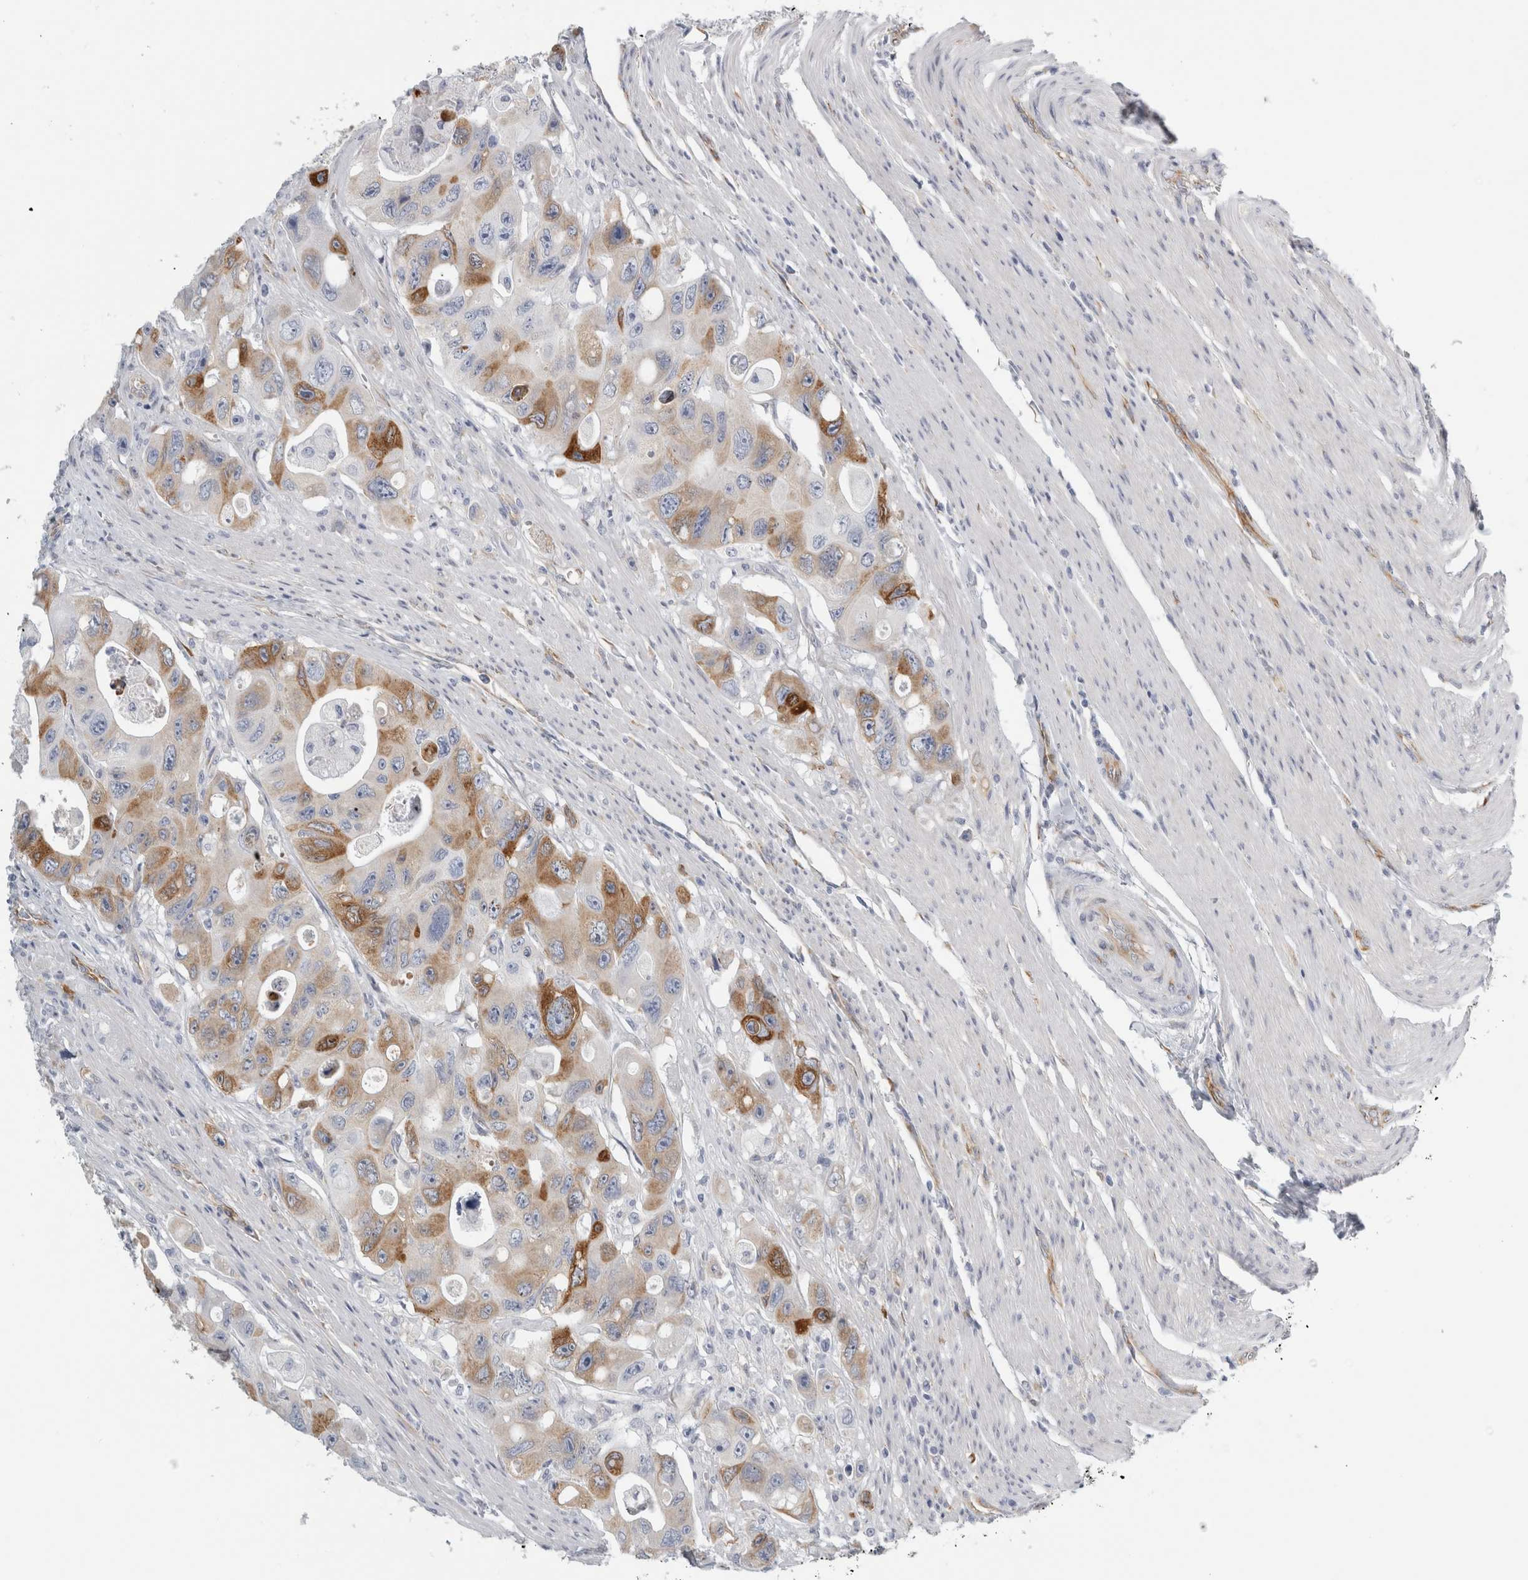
{"staining": {"intensity": "moderate", "quantity": "<25%", "location": "cytoplasmic/membranous"}, "tissue": "colorectal cancer", "cell_type": "Tumor cells", "image_type": "cancer", "snomed": [{"axis": "morphology", "description": "Adenocarcinoma, NOS"}, {"axis": "topography", "description": "Colon"}], "caption": "Immunohistochemical staining of colorectal cancer (adenocarcinoma) displays low levels of moderate cytoplasmic/membranous protein staining in about <25% of tumor cells.", "gene": "B3GNT3", "patient": {"sex": "female", "age": 46}}